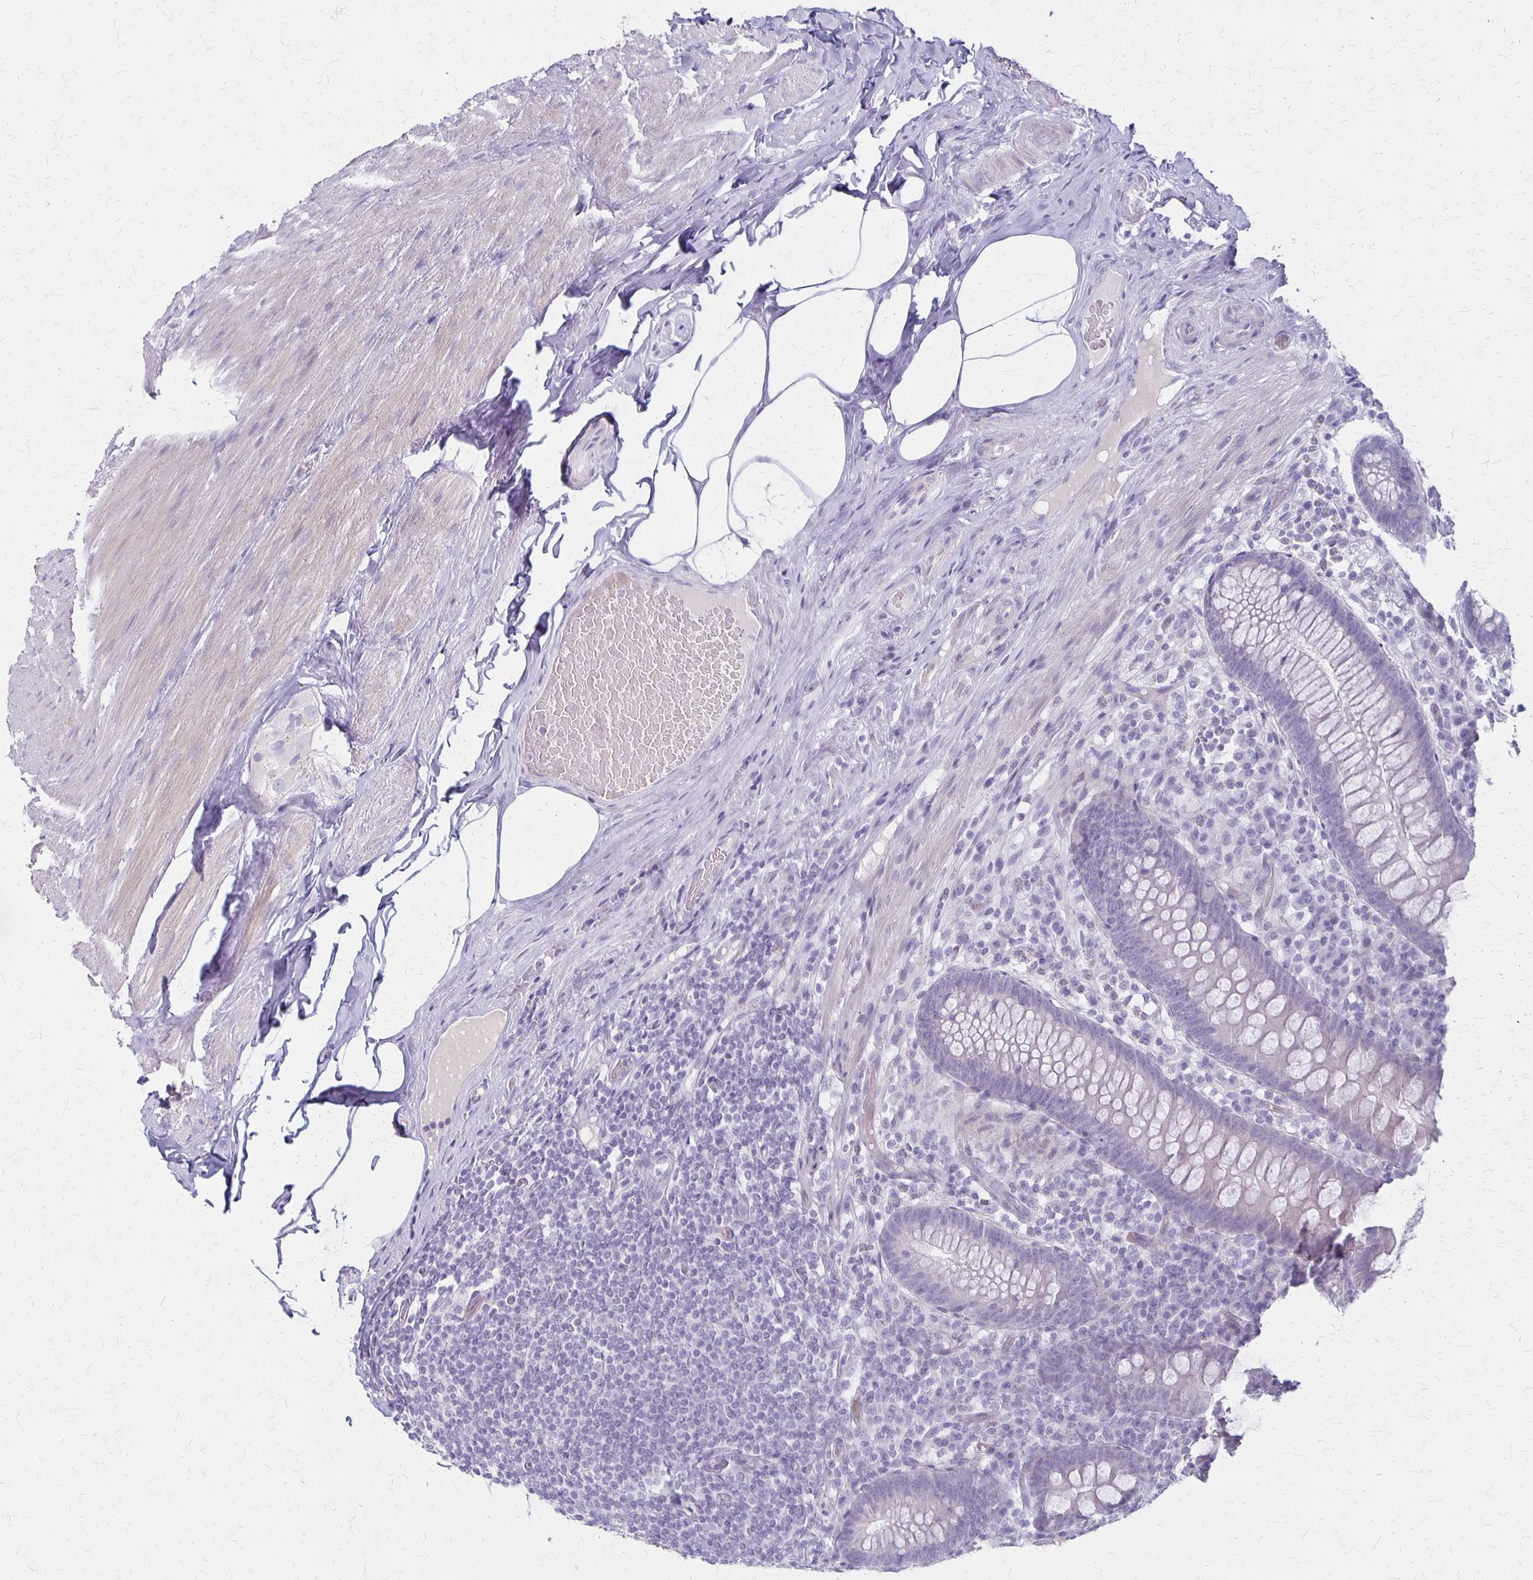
{"staining": {"intensity": "negative", "quantity": "none", "location": "none"}, "tissue": "appendix", "cell_type": "Glandular cells", "image_type": "normal", "snomed": [{"axis": "morphology", "description": "Normal tissue, NOS"}, {"axis": "topography", "description": "Appendix"}], "caption": "A histopathology image of appendix stained for a protein displays no brown staining in glandular cells. Brightfield microscopy of IHC stained with DAB (3,3'-diaminobenzidine) (brown) and hematoxylin (blue), captured at high magnification.", "gene": "HOMER1", "patient": {"sex": "male", "age": 71}}